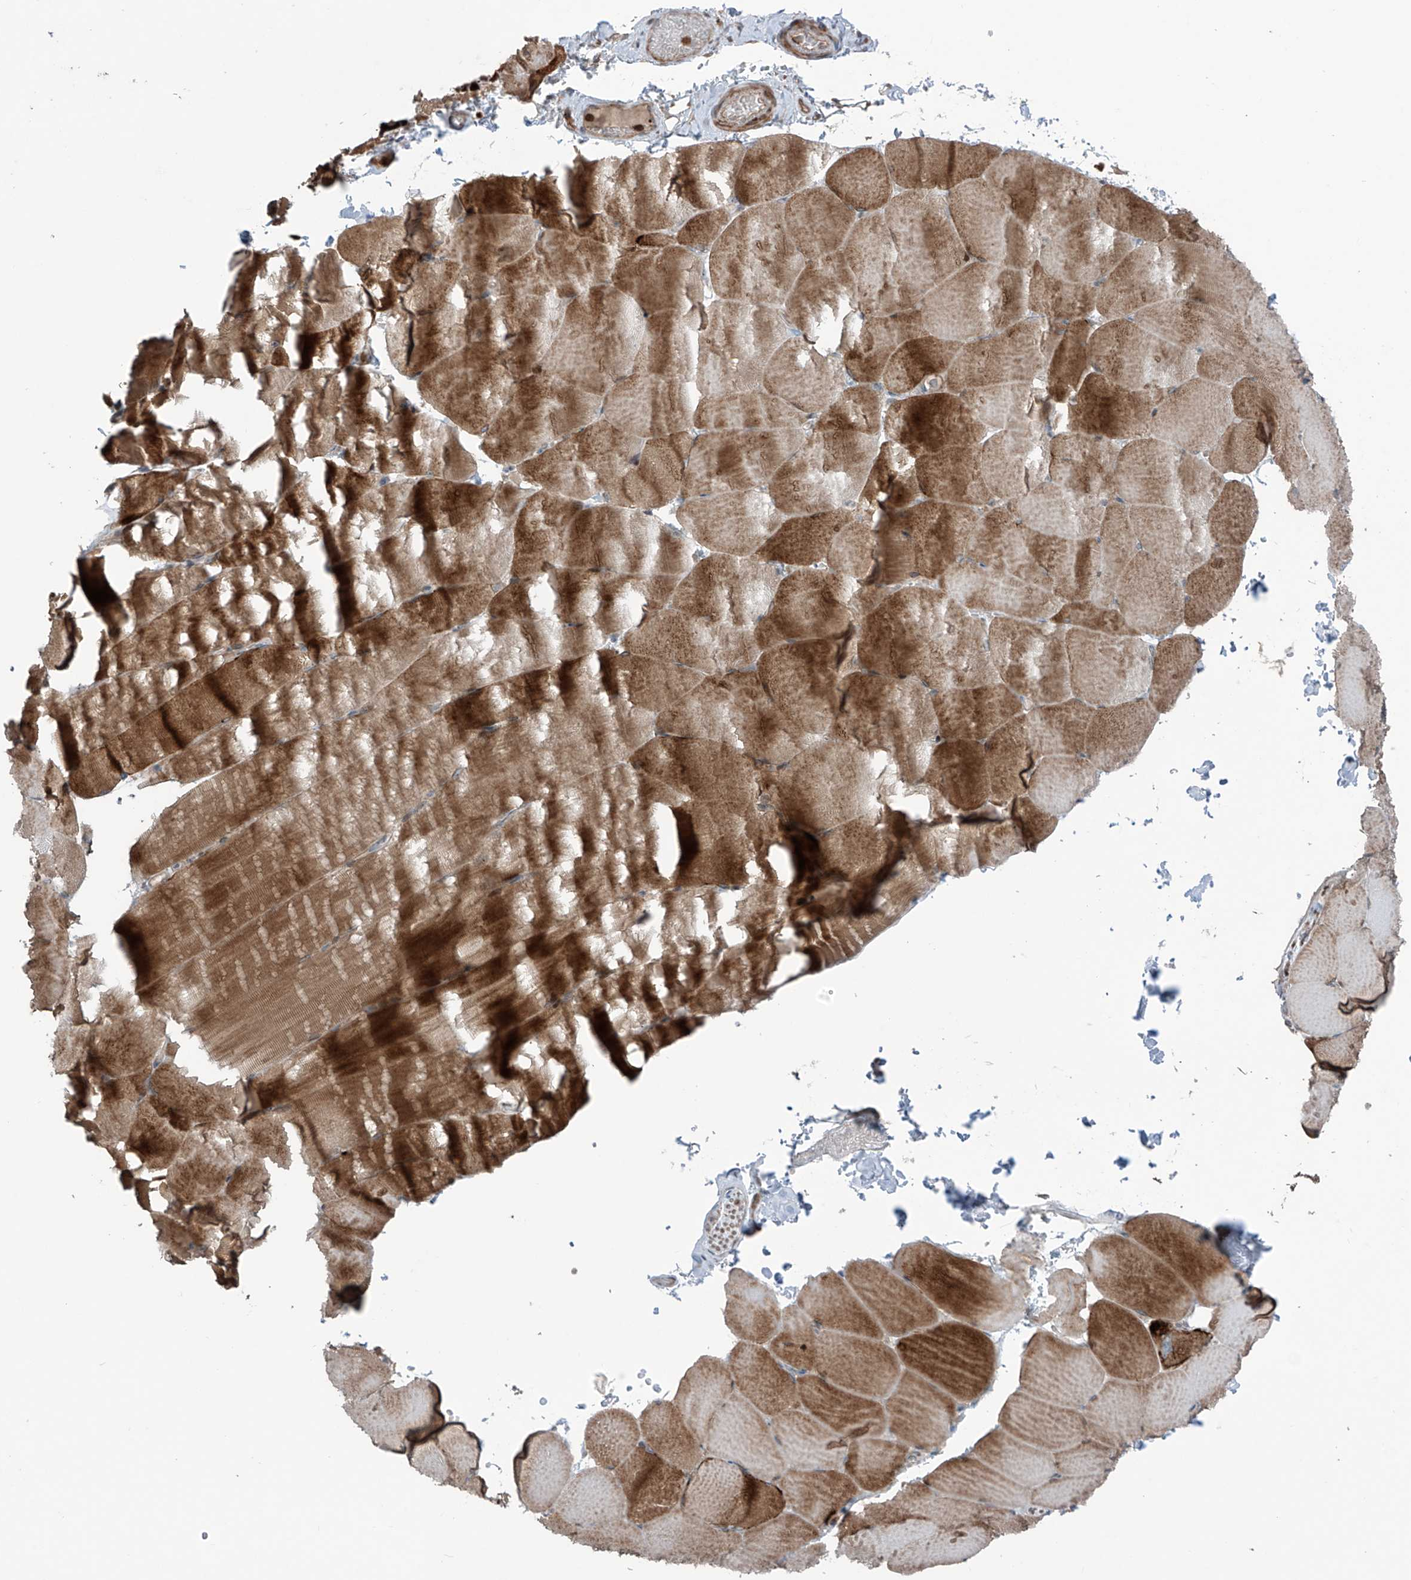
{"staining": {"intensity": "moderate", "quantity": "25%-75%", "location": "cytoplasmic/membranous"}, "tissue": "skeletal muscle", "cell_type": "Myocytes", "image_type": "normal", "snomed": [{"axis": "morphology", "description": "Normal tissue, NOS"}, {"axis": "topography", "description": "Skeletal muscle"}, {"axis": "topography", "description": "Parathyroid gland"}], "caption": "Skeletal muscle stained for a protein demonstrates moderate cytoplasmic/membranous positivity in myocytes.", "gene": "SAMD3", "patient": {"sex": "female", "age": 37}}